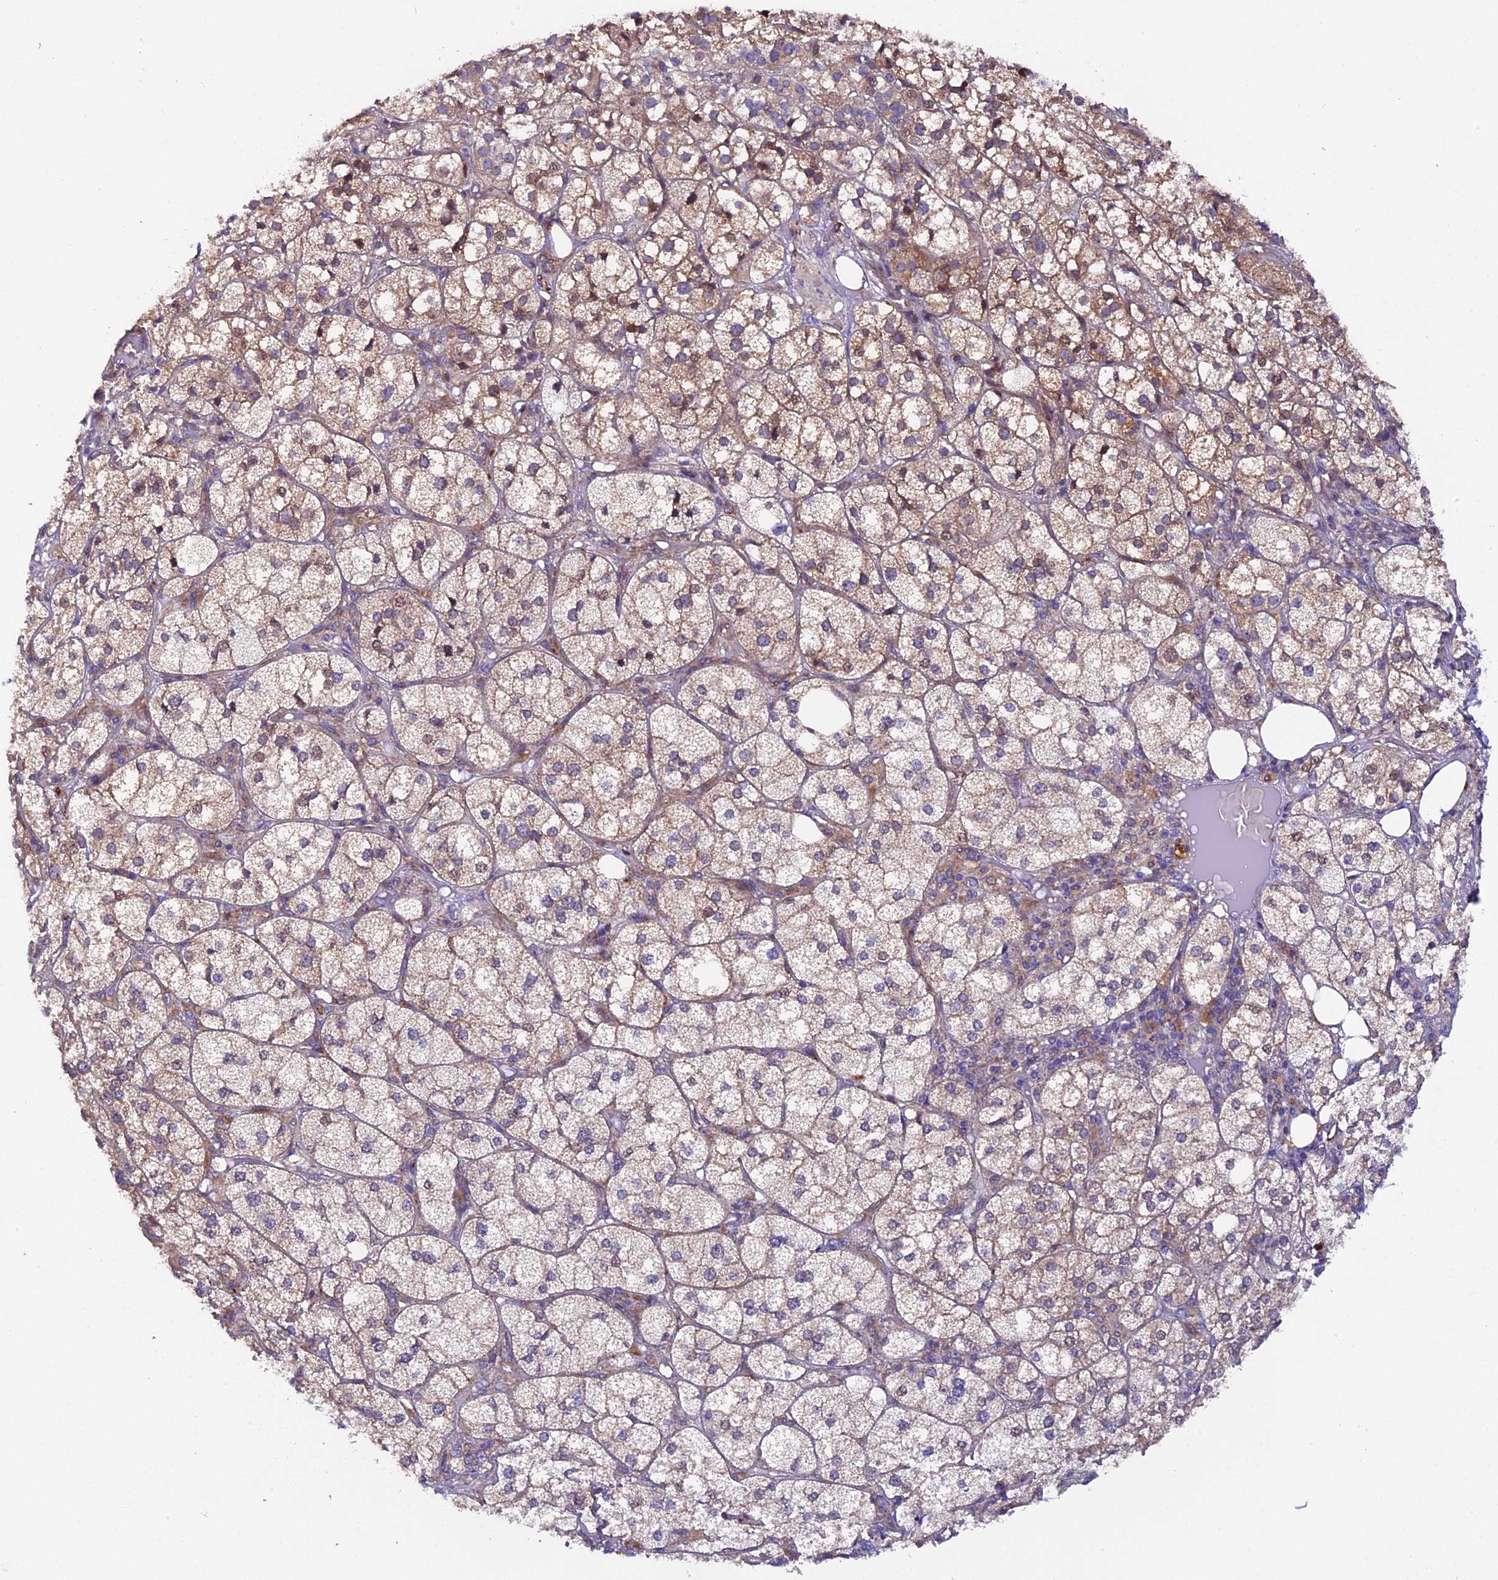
{"staining": {"intensity": "moderate", "quantity": ">75%", "location": "cytoplasmic/membranous"}, "tissue": "adrenal gland", "cell_type": "Glandular cells", "image_type": "normal", "snomed": [{"axis": "morphology", "description": "Normal tissue, NOS"}, {"axis": "topography", "description": "Adrenal gland"}], "caption": "A micrograph showing moderate cytoplasmic/membranous staining in approximately >75% of glandular cells in benign adrenal gland, as visualized by brown immunohistochemical staining.", "gene": "PIGU", "patient": {"sex": "female", "age": 61}}